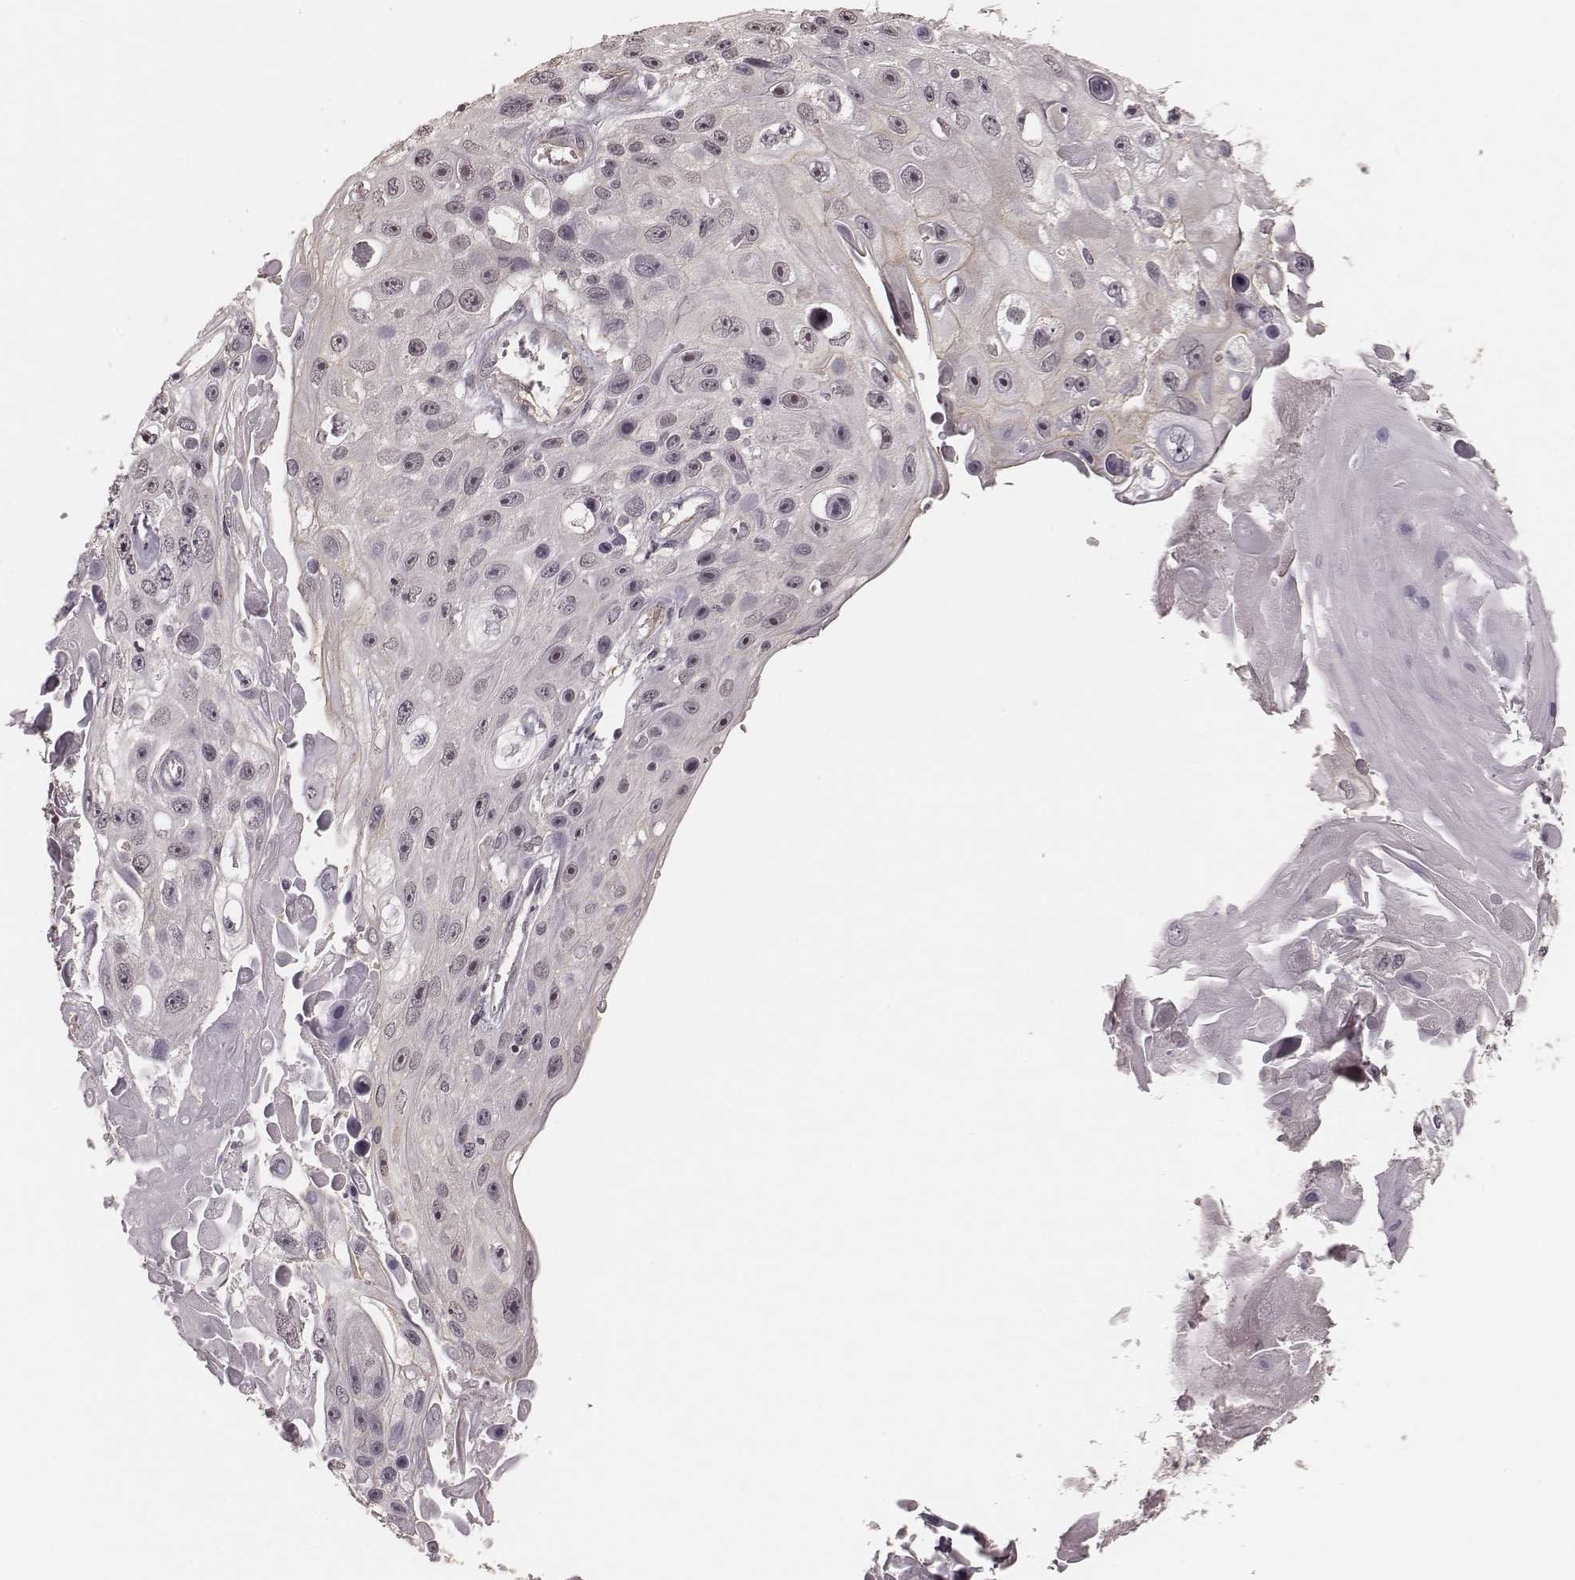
{"staining": {"intensity": "negative", "quantity": "none", "location": "none"}, "tissue": "skin cancer", "cell_type": "Tumor cells", "image_type": "cancer", "snomed": [{"axis": "morphology", "description": "Squamous cell carcinoma, NOS"}, {"axis": "topography", "description": "Skin"}], "caption": "Tumor cells show no significant expression in skin cancer (squamous cell carcinoma).", "gene": "LY6K", "patient": {"sex": "male", "age": 82}}